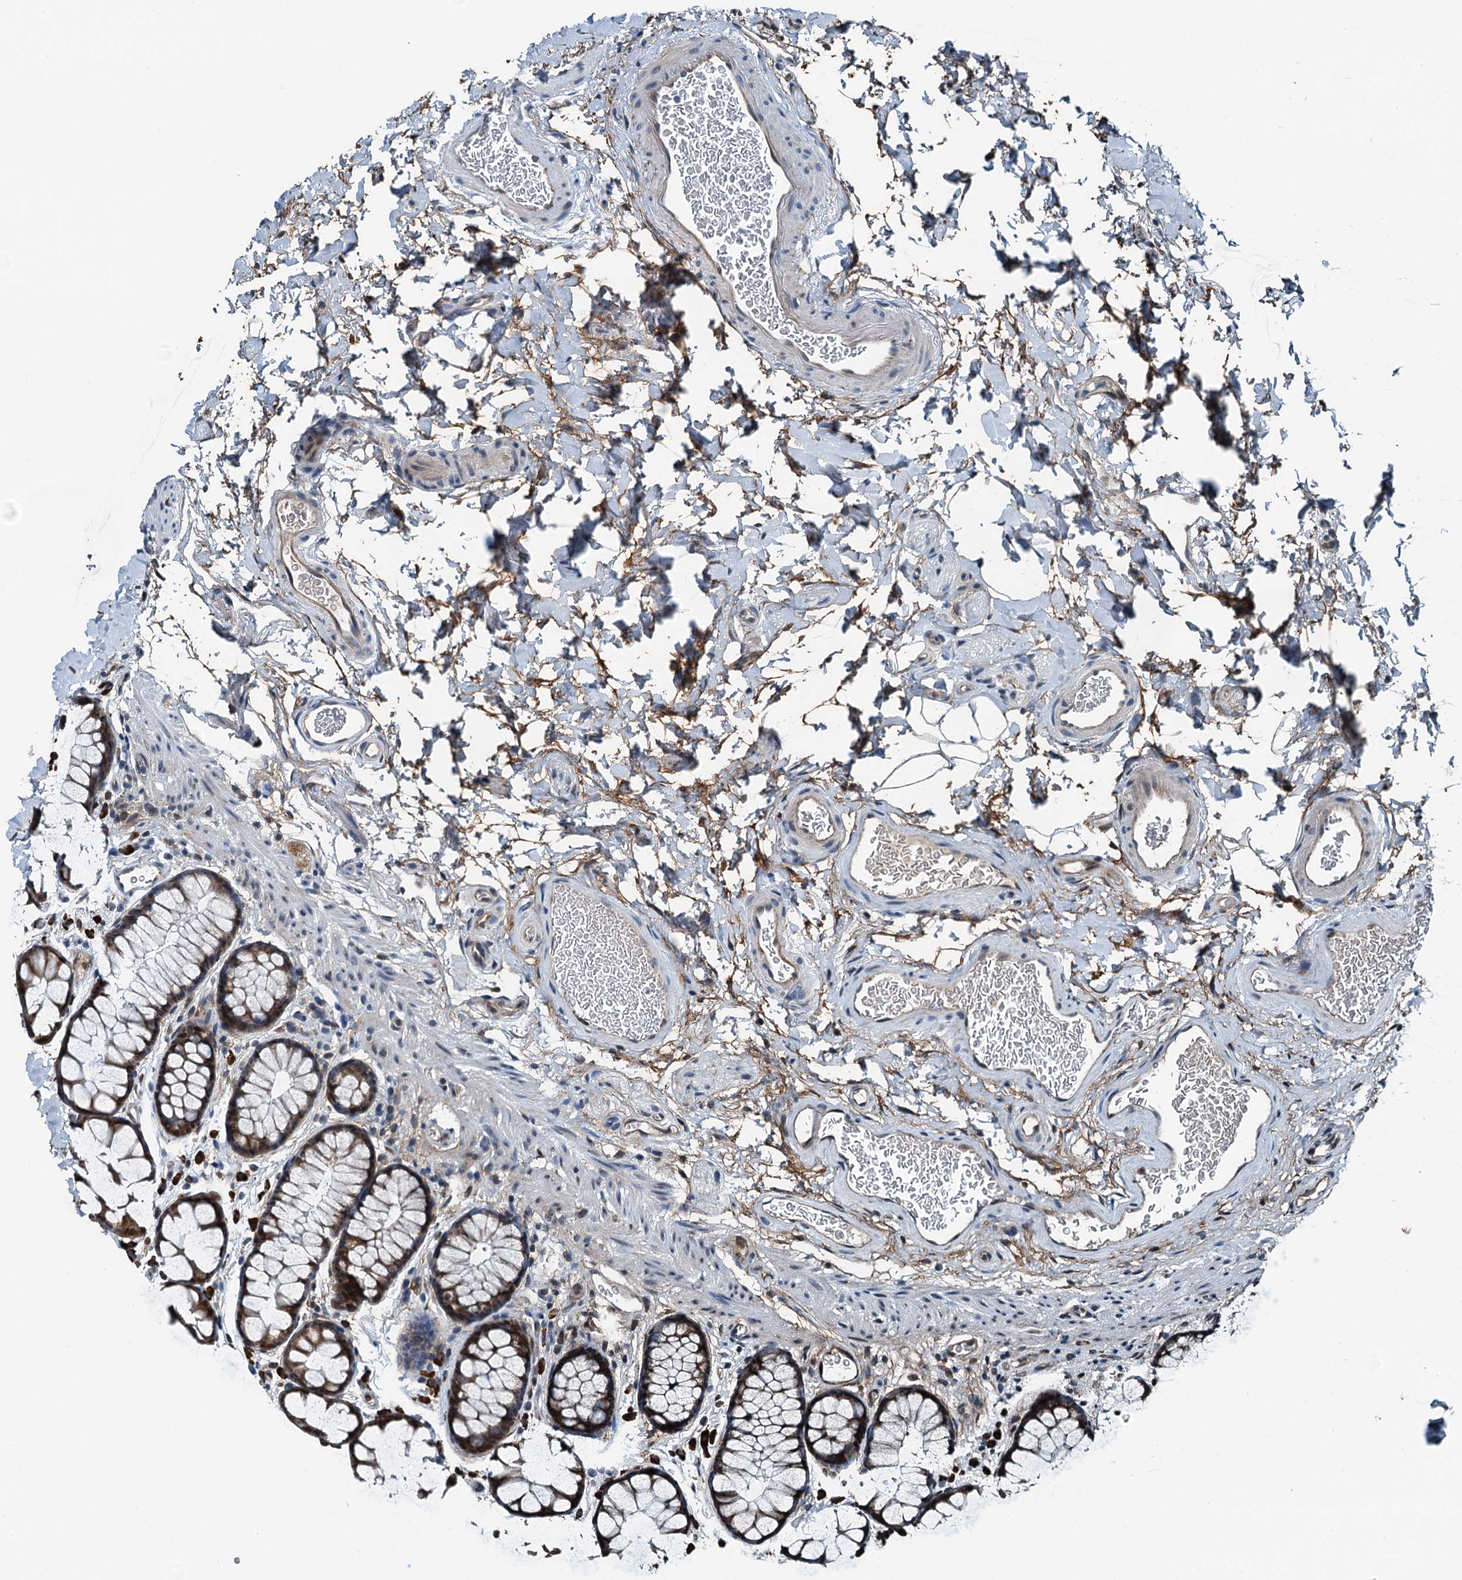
{"staining": {"intensity": "weak", "quantity": "25%-75%", "location": "cytoplasmic/membranous,nuclear"}, "tissue": "colon", "cell_type": "Endothelial cells", "image_type": "normal", "snomed": [{"axis": "morphology", "description": "Normal tissue, NOS"}, {"axis": "topography", "description": "Colon"}], "caption": "Immunohistochemistry (IHC) of normal colon displays low levels of weak cytoplasmic/membranous,nuclear positivity in approximately 25%-75% of endothelial cells. Nuclei are stained in blue.", "gene": "TAMALIN", "patient": {"sex": "female", "age": 82}}